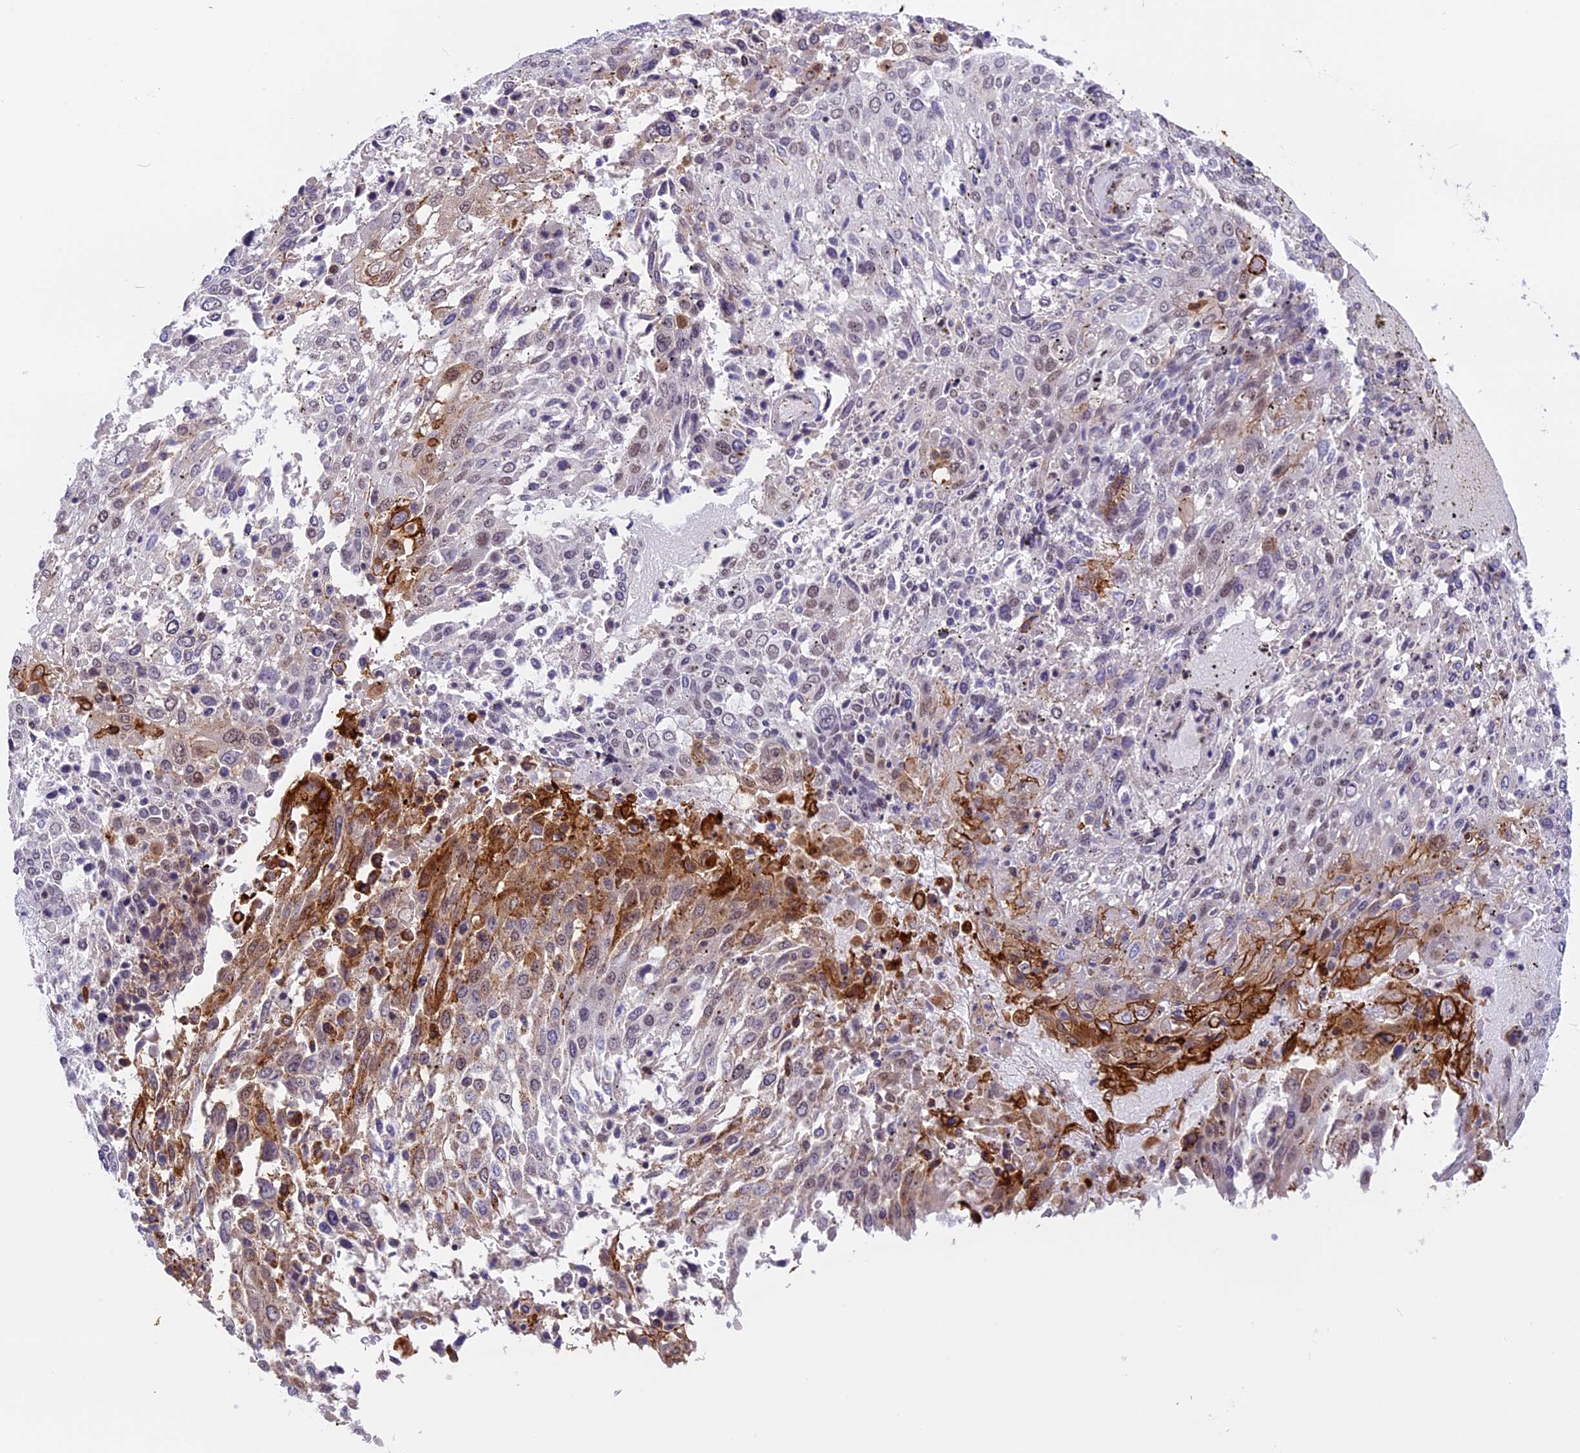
{"staining": {"intensity": "moderate", "quantity": "<25%", "location": "cytoplasmic/membranous"}, "tissue": "lung cancer", "cell_type": "Tumor cells", "image_type": "cancer", "snomed": [{"axis": "morphology", "description": "Squamous cell carcinoma, NOS"}, {"axis": "topography", "description": "Lung"}], "caption": "Immunohistochemistry micrograph of lung cancer stained for a protein (brown), which displays low levels of moderate cytoplasmic/membranous positivity in approximately <25% of tumor cells.", "gene": "TADA3", "patient": {"sex": "male", "age": 65}}